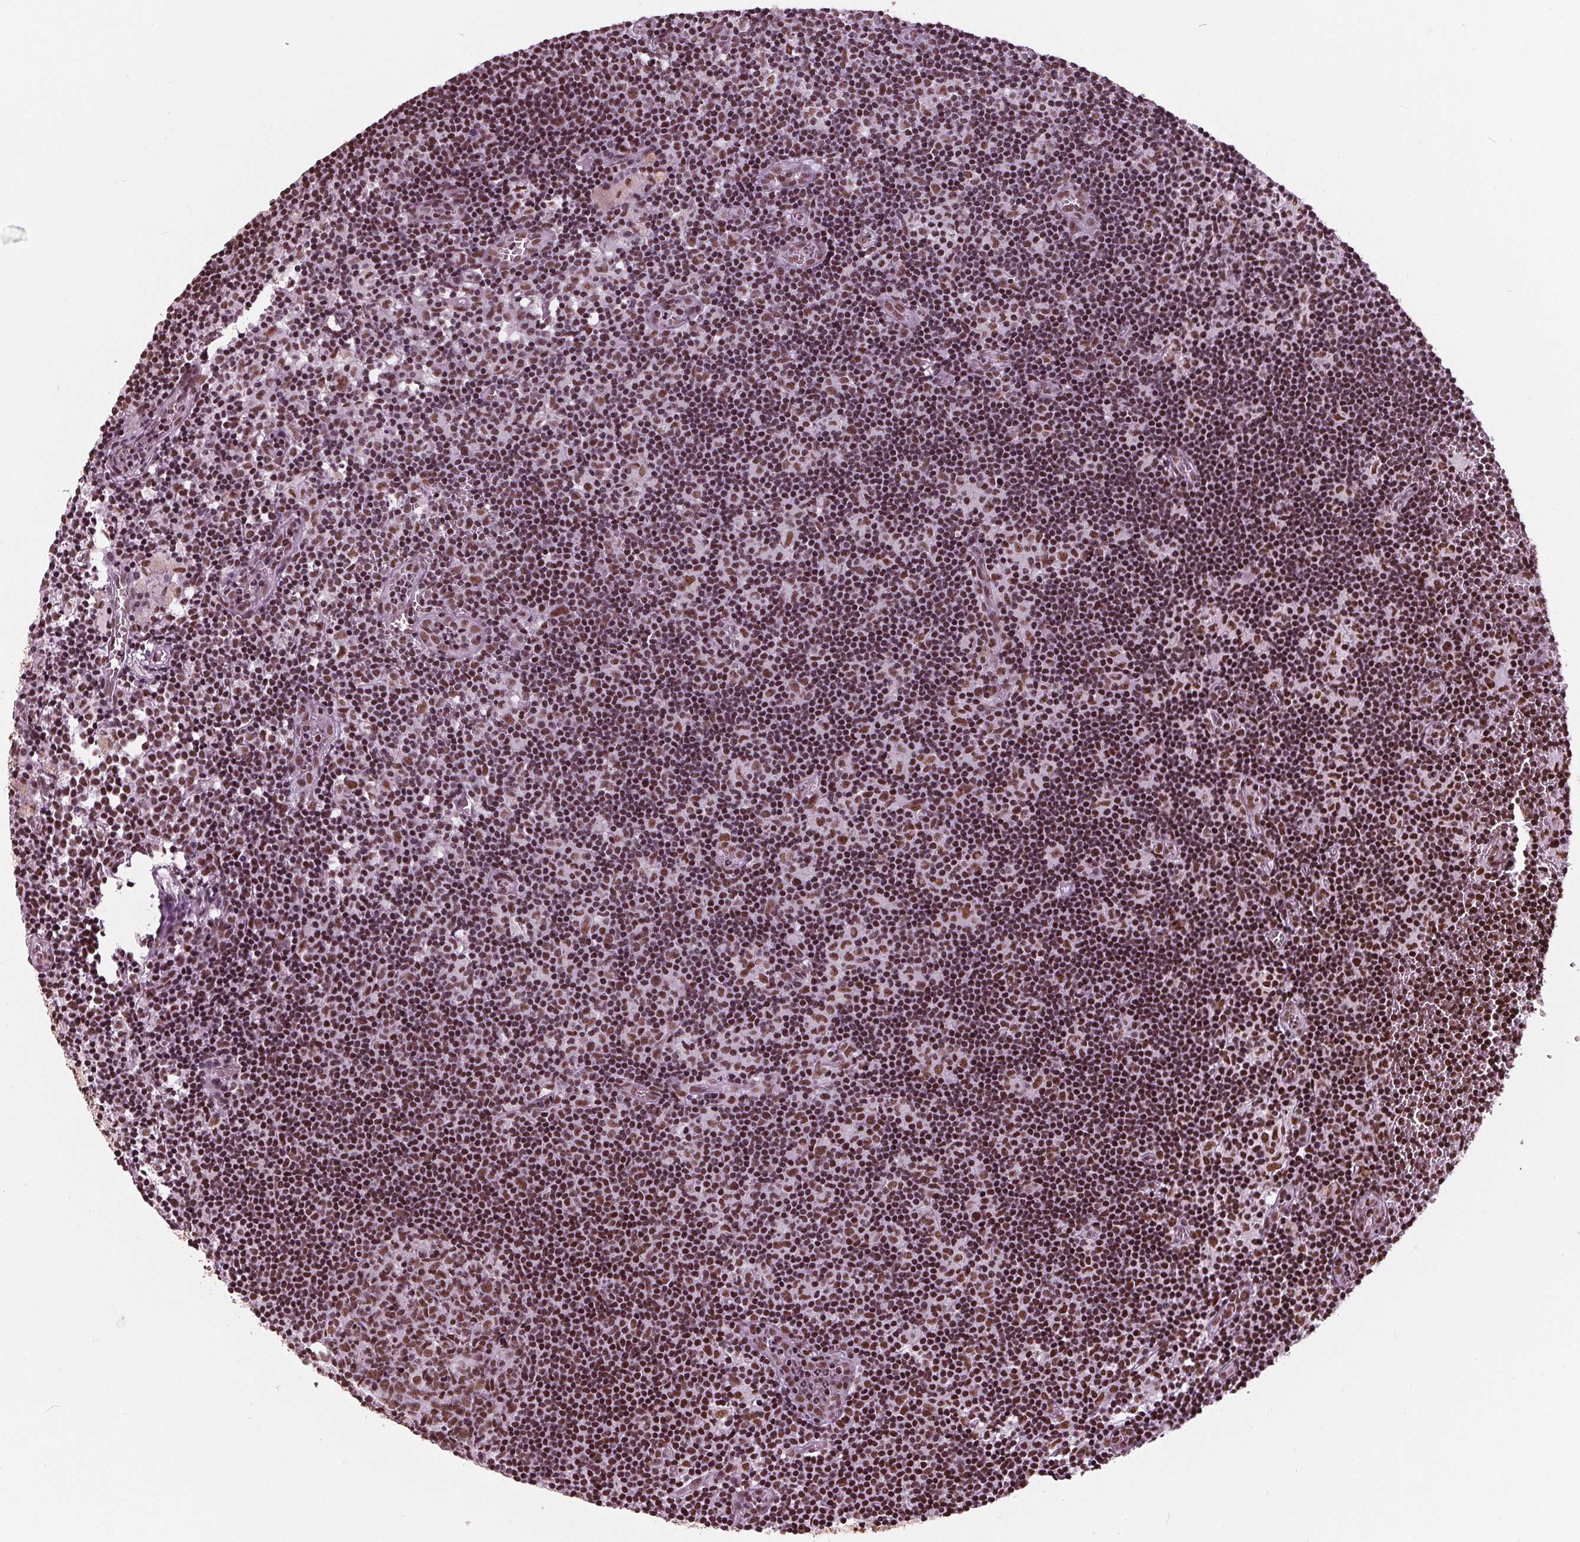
{"staining": {"intensity": "moderate", "quantity": ">75%", "location": "nuclear"}, "tissue": "lymph node", "cell_type": "Germinal center cells", "image_type": "normal", "snomed": [{"axis": "morphology", "description": "Normal tissue, NOS"}, {"axis": "topography", "description": "Lymph node"}], "caption": "Moderate nuclear staining for a protein is appreciated in about >75% of germinal center cells of normal lymph node using IHC.", "gene": "BRD4", "patient": {"sex": "female", "age": 52}}